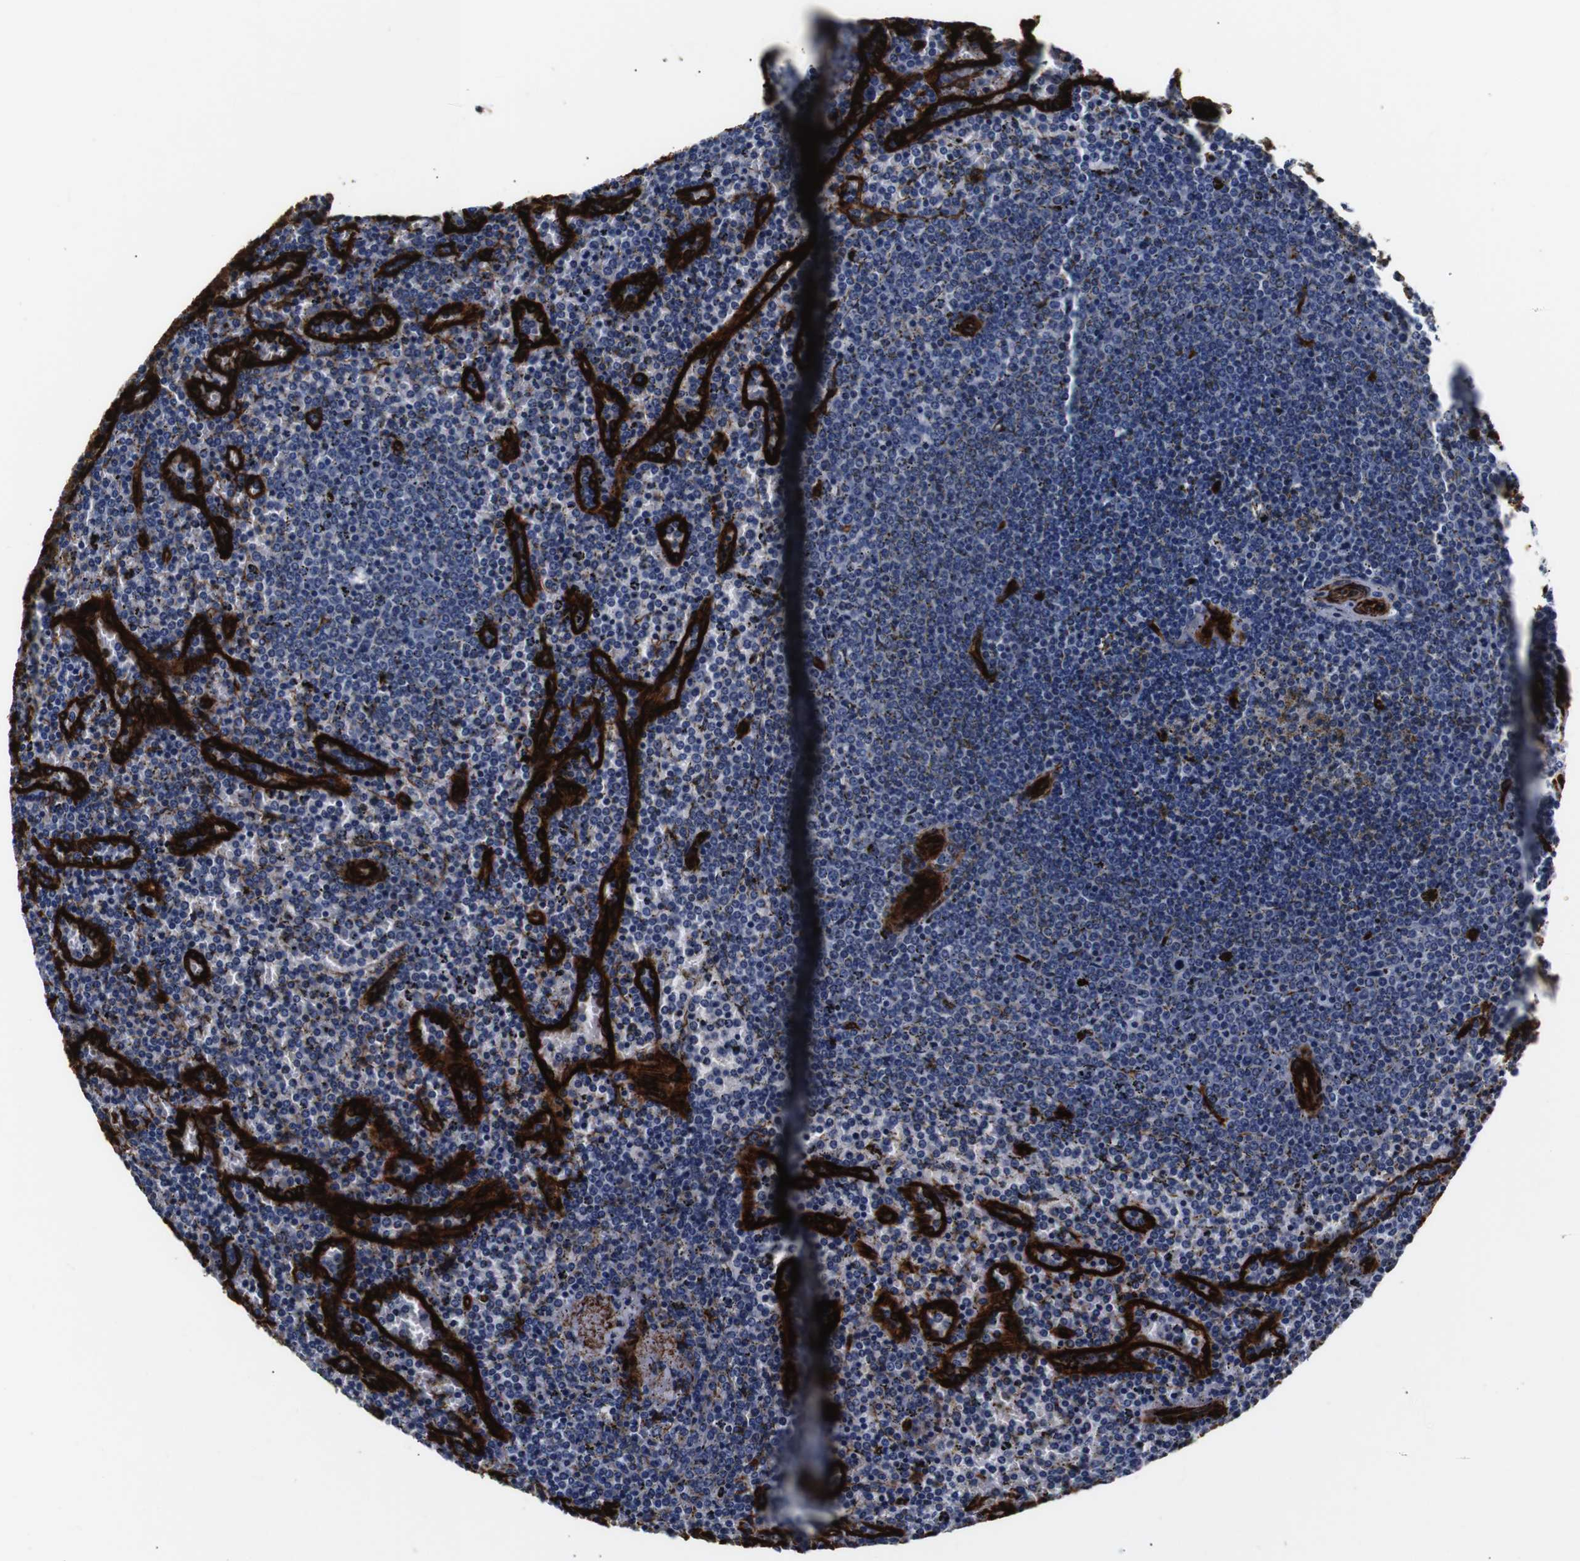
{"staining": {"intensity": "negative", "quantity": "none", "location": "none"}, "tissue": "lymphoma", "cell_type": "Tumor cells", "image_type": "cancer", "snomed": [{"axis": "morphology", "description": "Malignant lymphoma, non-Hodgkin's type, Low grade"}, {"axis": "topography", "description": "Spleen"}], "caption": "High power microscopy histopathology image of an IHC image of lymphoma, revealing no significant expression in tumor cells.", "gene": "CAV2", "patient": {"sex": "female", "age": 77}}